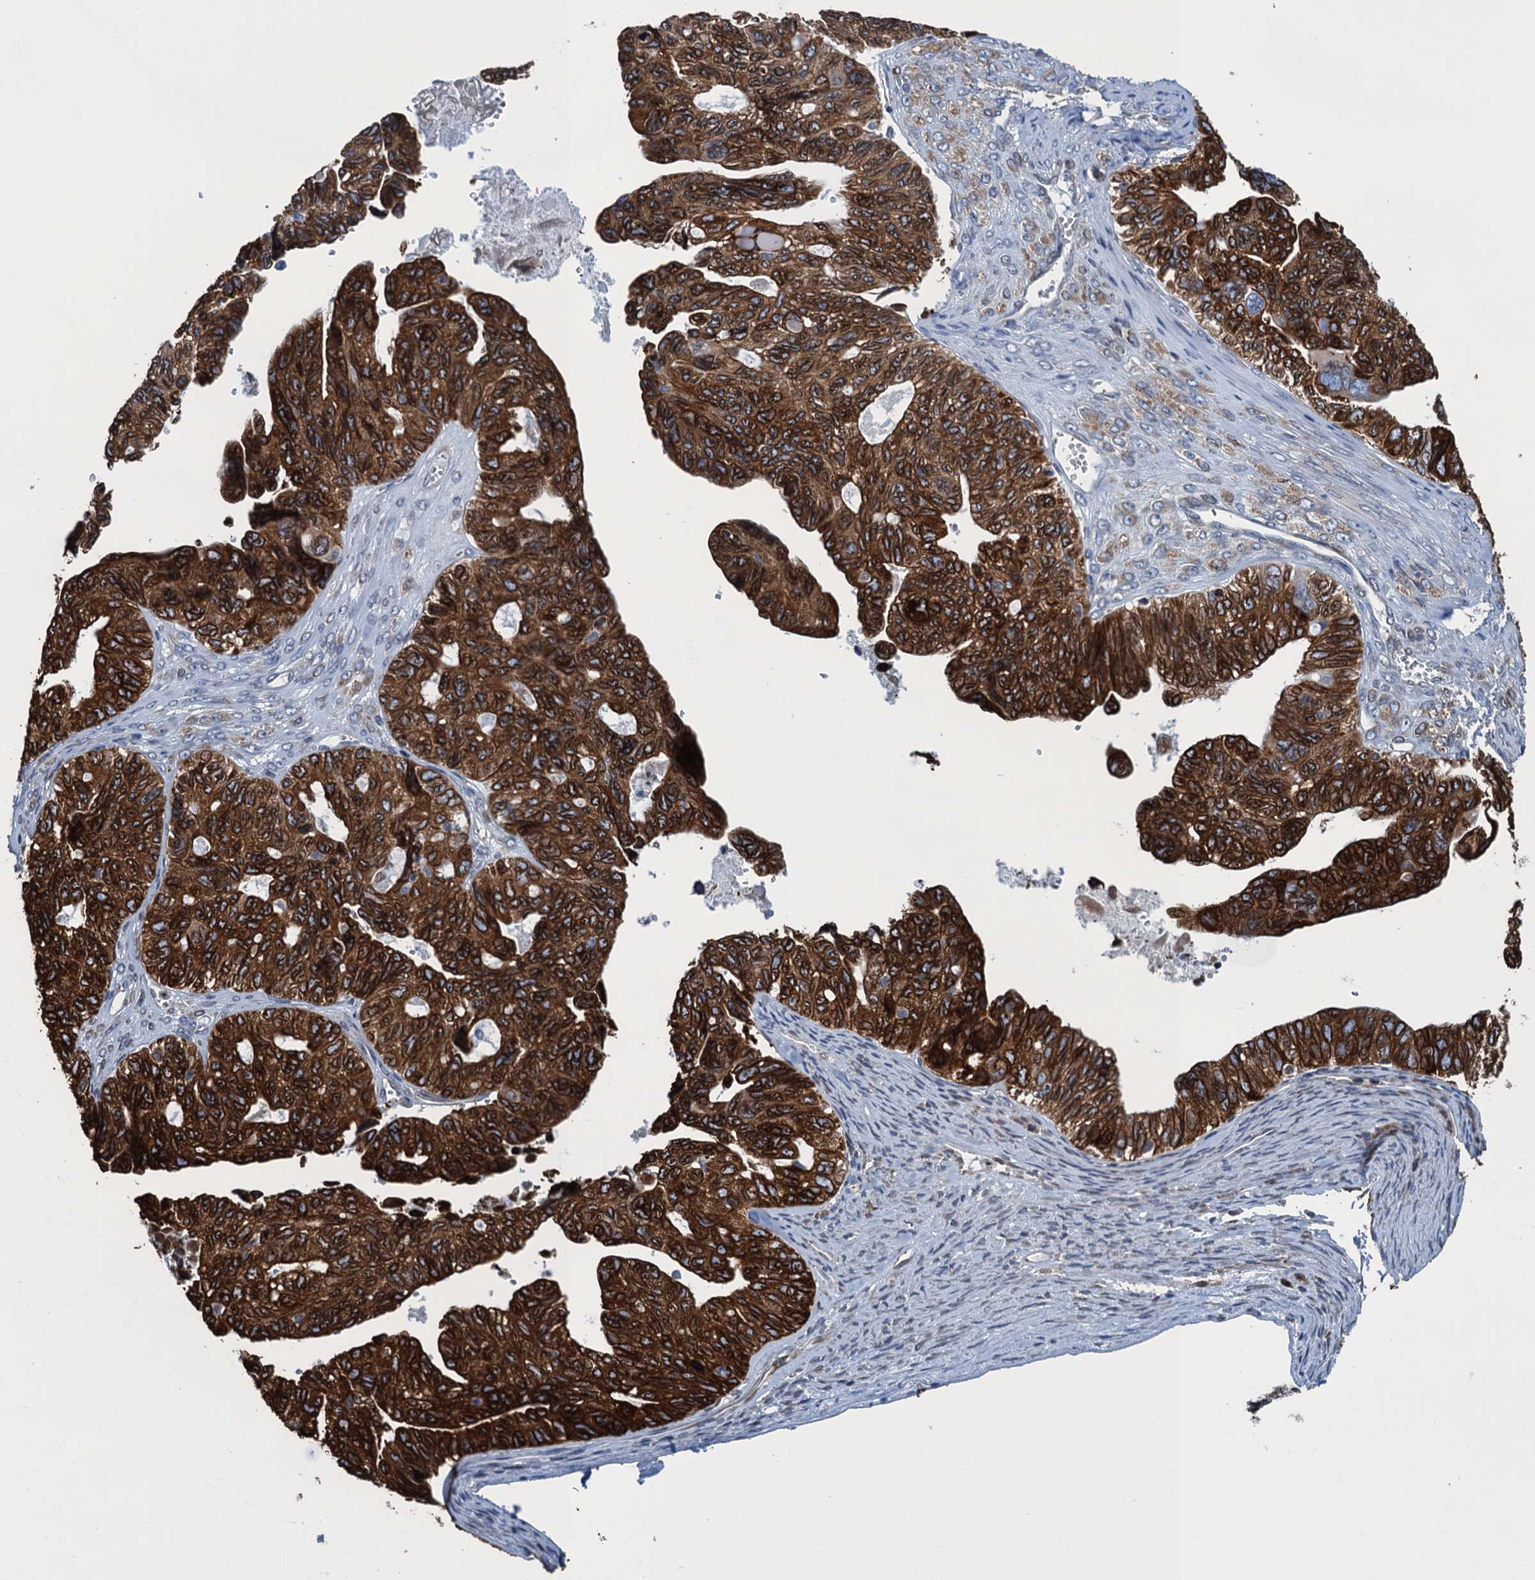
{"staining": {"intensity": "strong", "quantity": ">75%", "location": "cytoplasmic/membranous,nuclear"}, "tissue": "ovarian cancer", "cell_type": "Tumor cells", "image_type": "cancer", "snomed": [{"axis": "morphology", "description": "Cystadenocarcinoma, serous, NOS"}, {"axis": "topography", "description": "Ovary"}], "caption": "Protein expression analysis of human ovarian cancer (serous cystadenocarcinoma) reveals strong cytoplasmic/membranous and nuclear expression in about >75% of tumor cells. (Brightfield microscopy of DAB IHC at high magnification).", "gene": "TMEM205", "patient": {"sex": "female", "age": 79}}